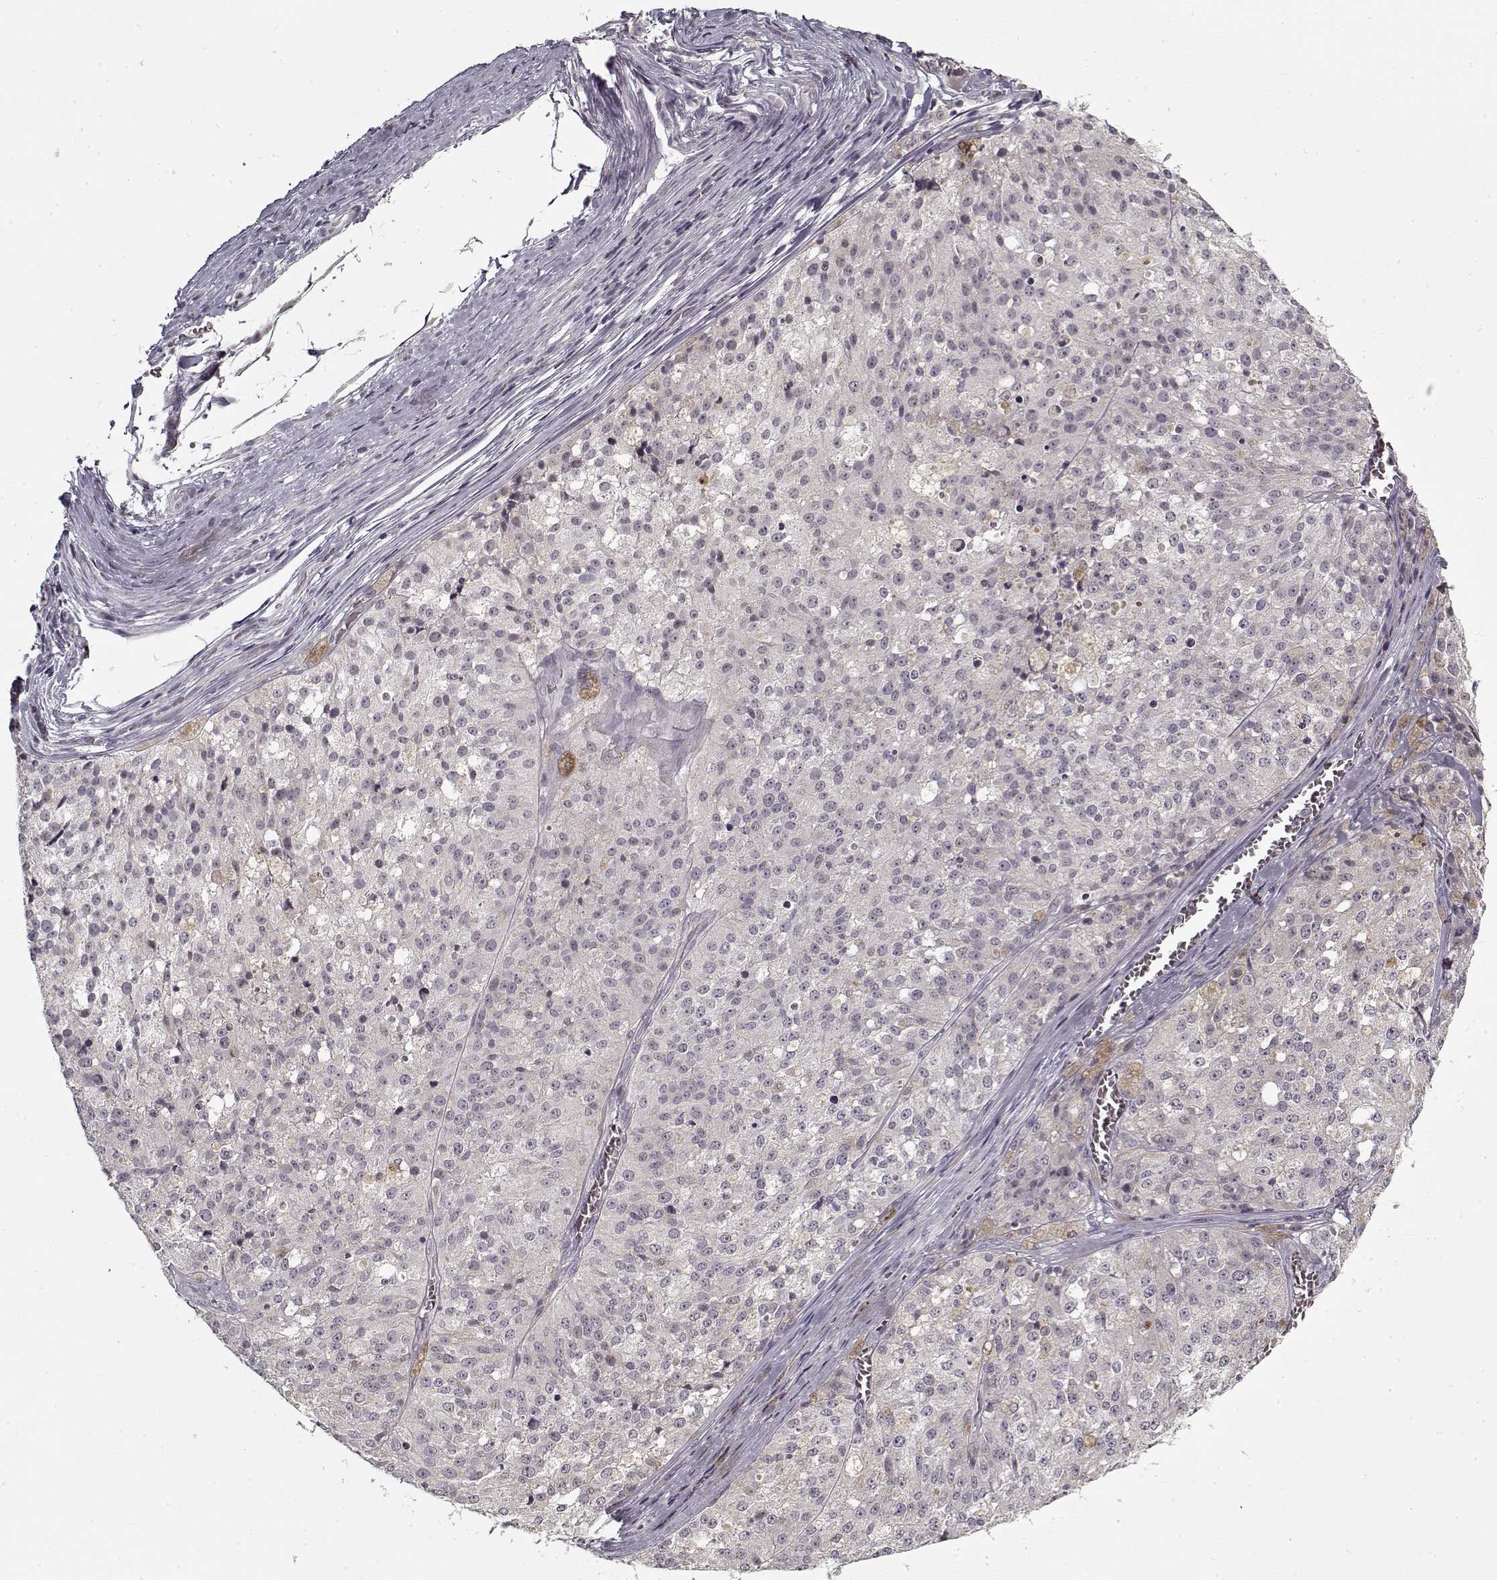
{"staining": {"intensity": "negative", "quantity": "none", "location": "none"}, "tissue": "melanoma", "cell_type": "Tumor cells", "image_type": "cancer", "snomed": [{"axis": "morphology", "description": "Malignant melanoma, Metastatic site"}, {"axis": "topography", "description": "Lymph node"}], "caption": "A histopathology image of melanoma stained for a protein exhibits no brown staining in tumor cells.", "gene": "LAMA2", "patient": {"sex": "female", "age": 64}}